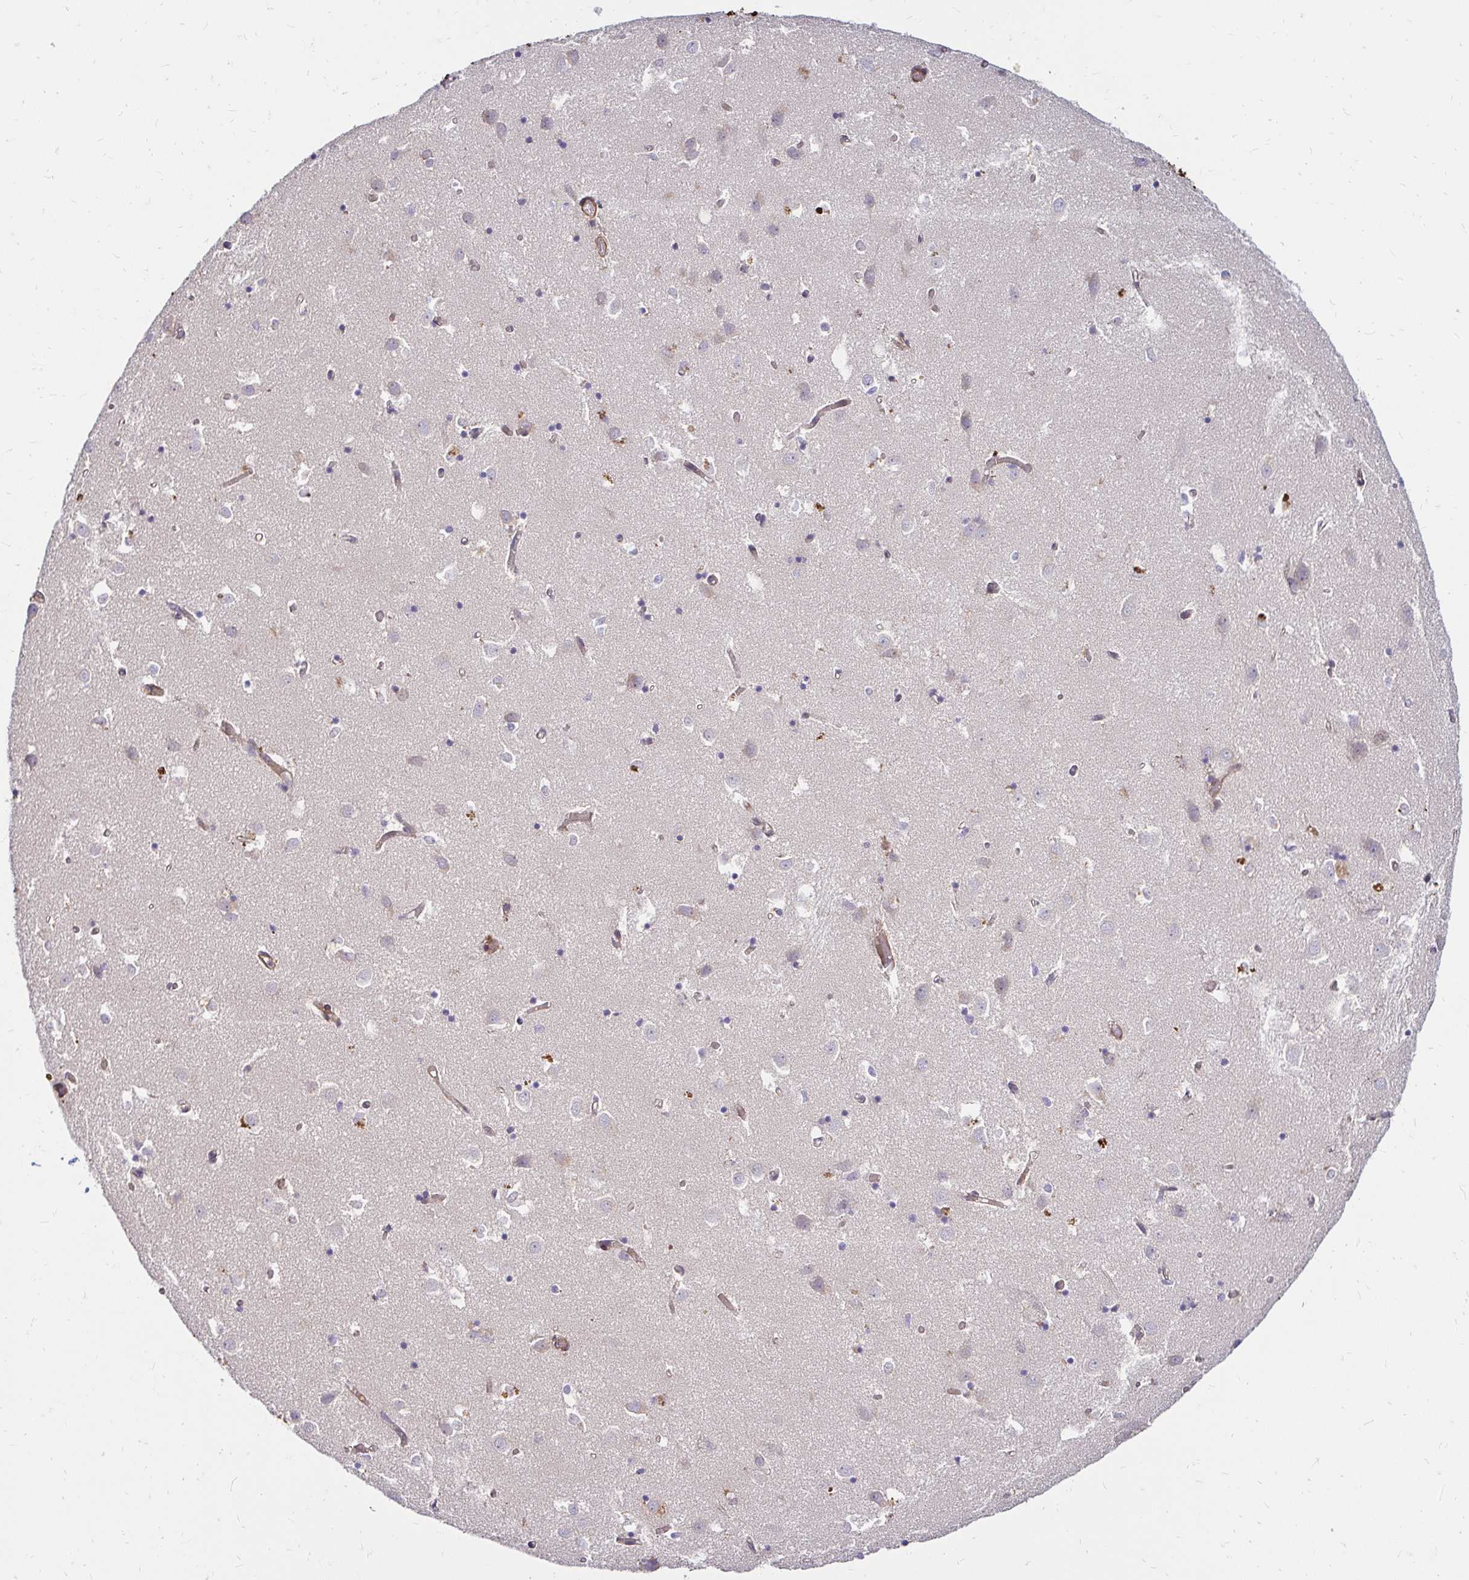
{"staining": {"intensity": "negative", "quantity": "none", "location": "none"}, "tissue": "caudate", "cell_type": "Glial cells", "image_type": "normal", "snomed": [{"axis": "morphology", "description": "Normal tissue, NOS"}, {"axis": "topography", "description": "Lateral ventricle wall"}], "caption": "Human caudate stained for a protein using IHC displays no expression in glial cells.", "gene": "YAP1", "patient": {"sex": "male", "age": 70}}